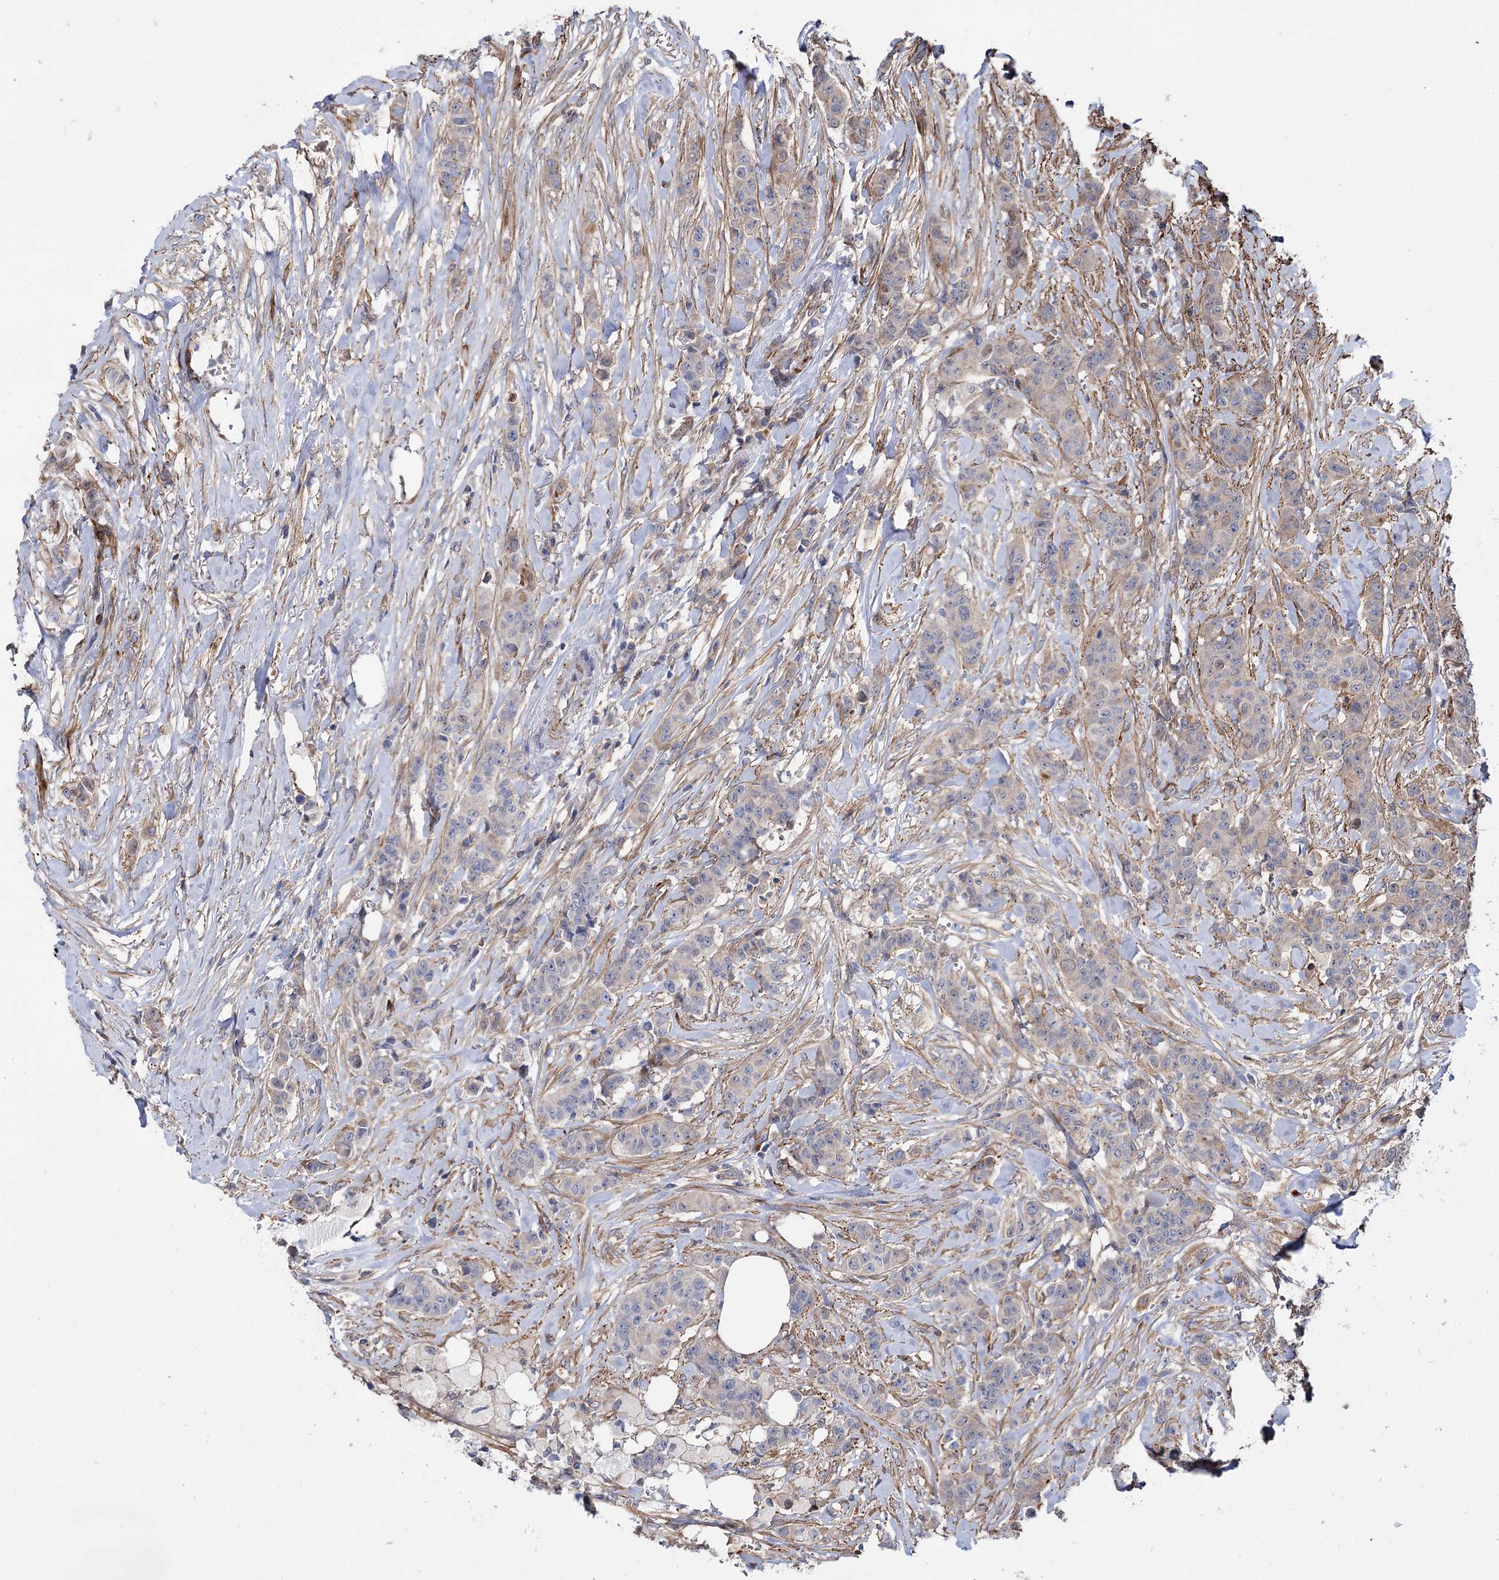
{"staining": {"intensity": "negative", "quantity": "none", "location": "none"}, "tissue": "breast cancer", "cell_type": "Tumor cells", "image_type": "cancer", "snomed": [{"axis": "morphology", "description": "Duct carcinoma"}, {"axis": "topography", "description": "Breast"}], "caption": "High magnification brightfield microscopy of breast intraductal carcinoma stained with DAB (brown) and counterstained with hematoxylin (blue): tumor cells show no significant expression.", "gene": "DPP3", "patient": {"sex": "female", "age": 40}}